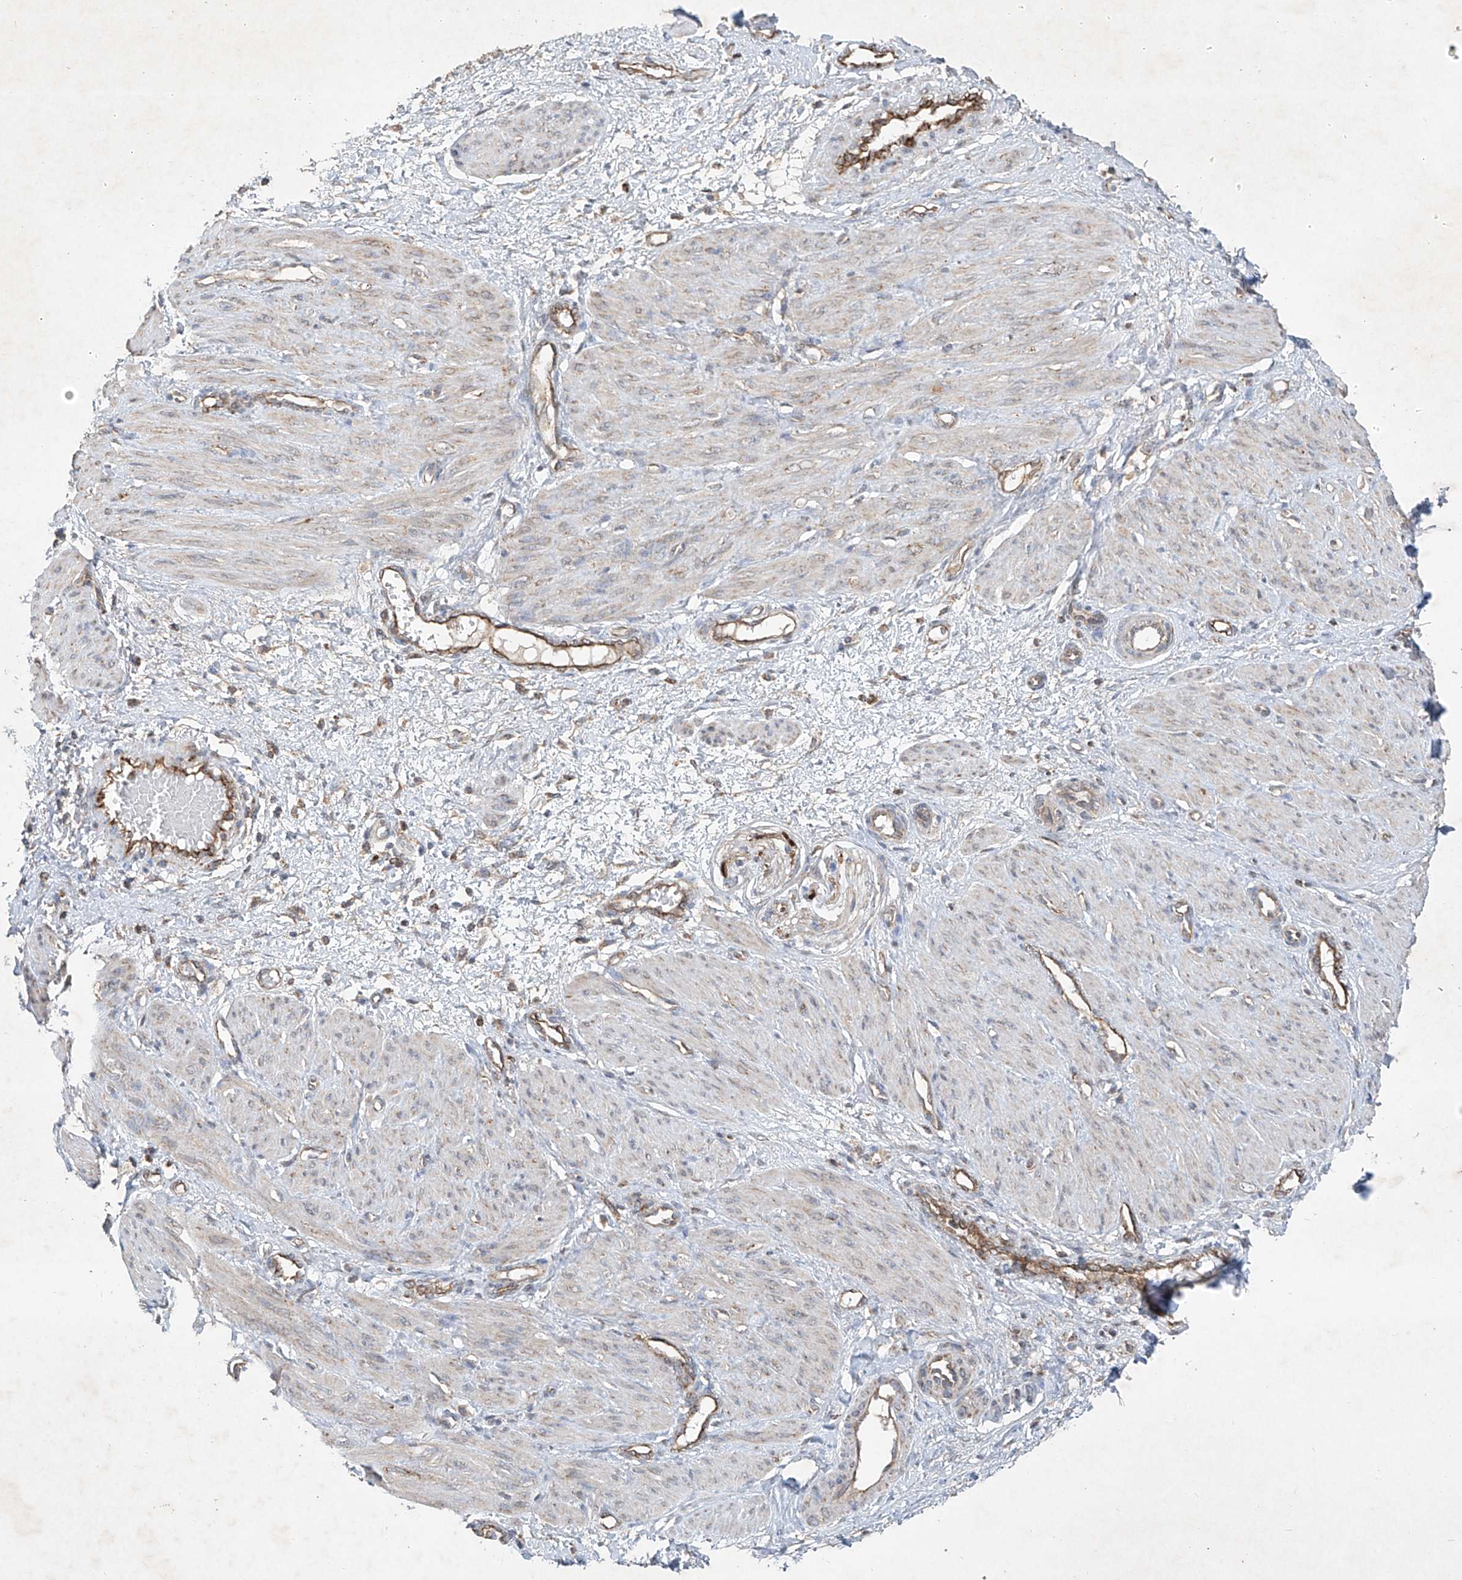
{"staining": {"intensity": "weak", "quantity": "<25%", "location": "cytoplasmic/membranous"}, "tissue": "smooth muscle", "cell_type": "Smooth muscle cells", "image_type": "normal", "snomed": [{"axis": "morphology", "description": "Normal tissue, NOS"}, {"axis": "topography", "description": "Endometrium"}], "caption": "Human smooth muscle stained for a protein using immunohistochemistry (IHC) shows no expression in smooth muscle cells.", "gene": "UQCC1", "patient": {"sex": "female", "age": 33}}